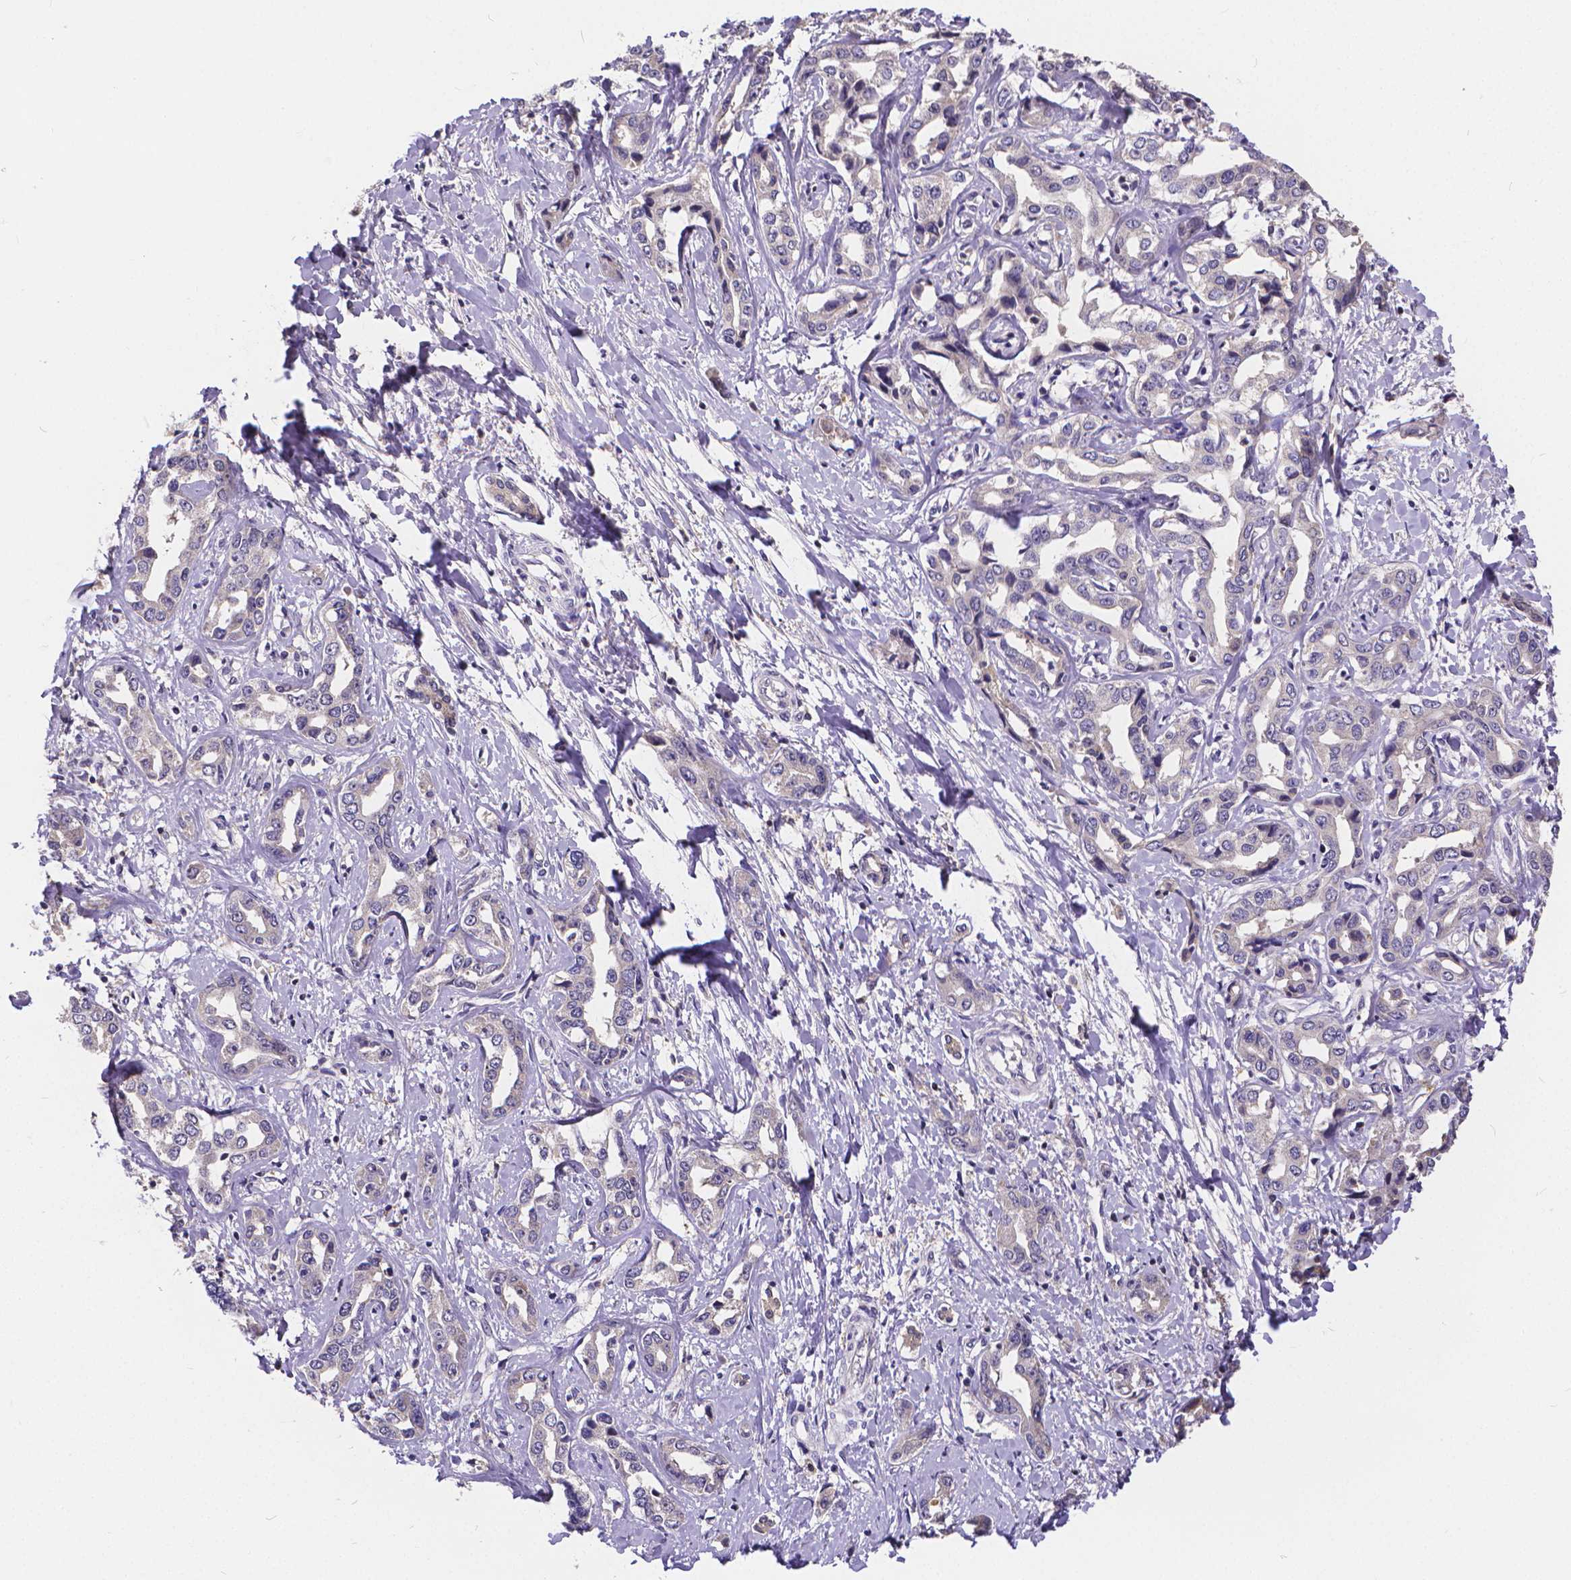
{"staining": {"intensity": "negative", "quantity": "none", "location": "none"}, "tissue": "liver cancer", "cell_type": "Tumor cells", "image_type": "cancer", "snomed": [{"axis": "morphology", "description": "Cholangiocarcinoma"}, {"axis": "topography", "description": "Liver"}], "caption": "A micrograph of human cholangiocarcinoma (liver) is negative for staining in tumor cells.", "gene": "GLRB", "patient": {"sex": "male", "age": 59}}